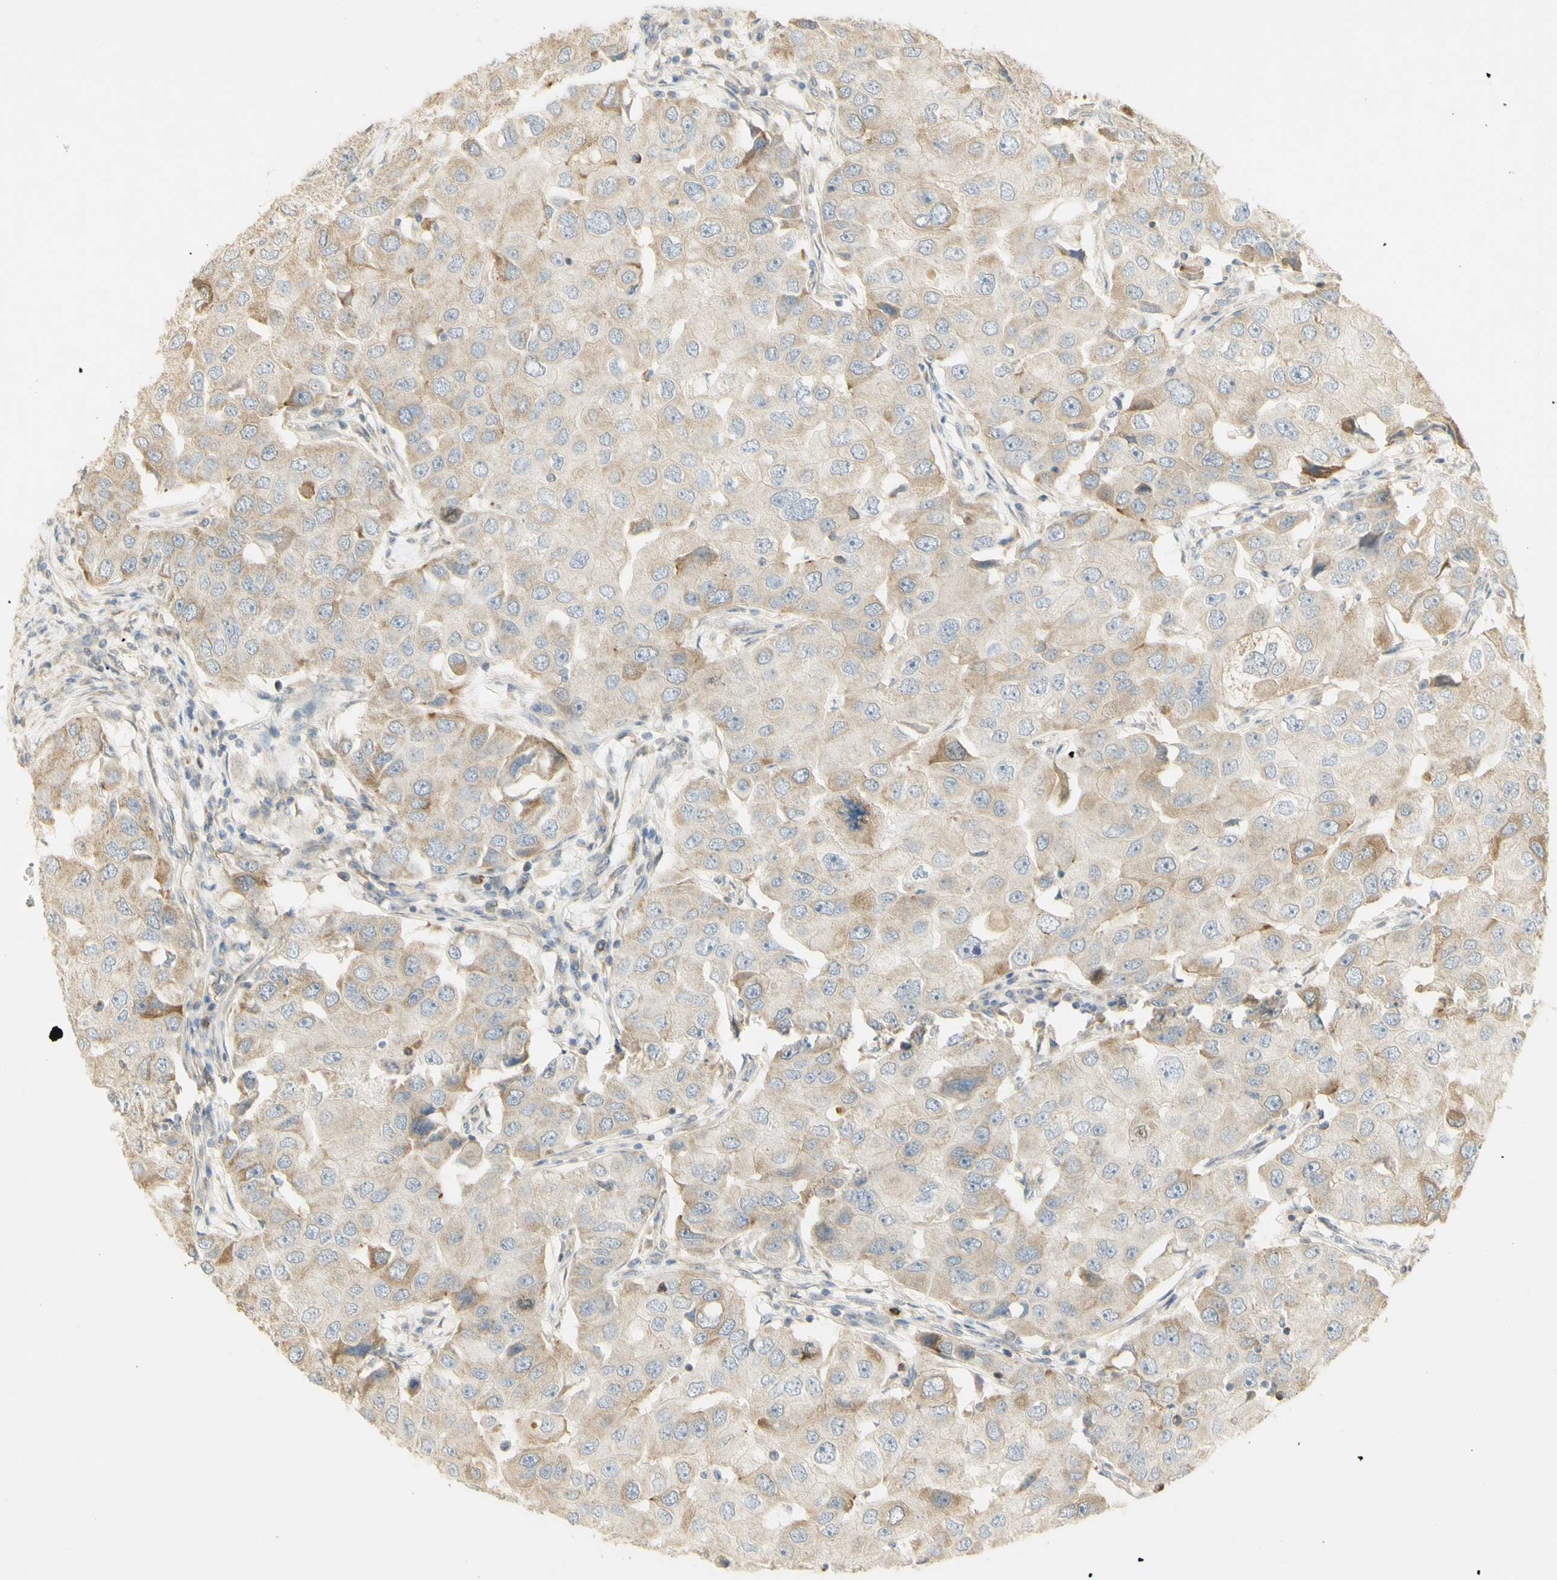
{"staining": {"intensity": "moderate", "quantity": "25%-75%", "location": "cytoplasmic/membranous"}, "tissue": "breast cancer", "cell_type": "Tumor cells", "image_type": "cancer", "snomed": [{"axis": "morphology", "description": "Duct carcinoma"}, {"axis": "topography", "description": "Breast"}], "caption": "Infiltrating ductal carcinoma (breast) stained with a brown dye demonstrates moderate cytoplasmic/membranous positive staining in approximately 25%-75% of tumor cells.", "gene": "KIF11", "patient": {"sex": "female", "age": 27}}